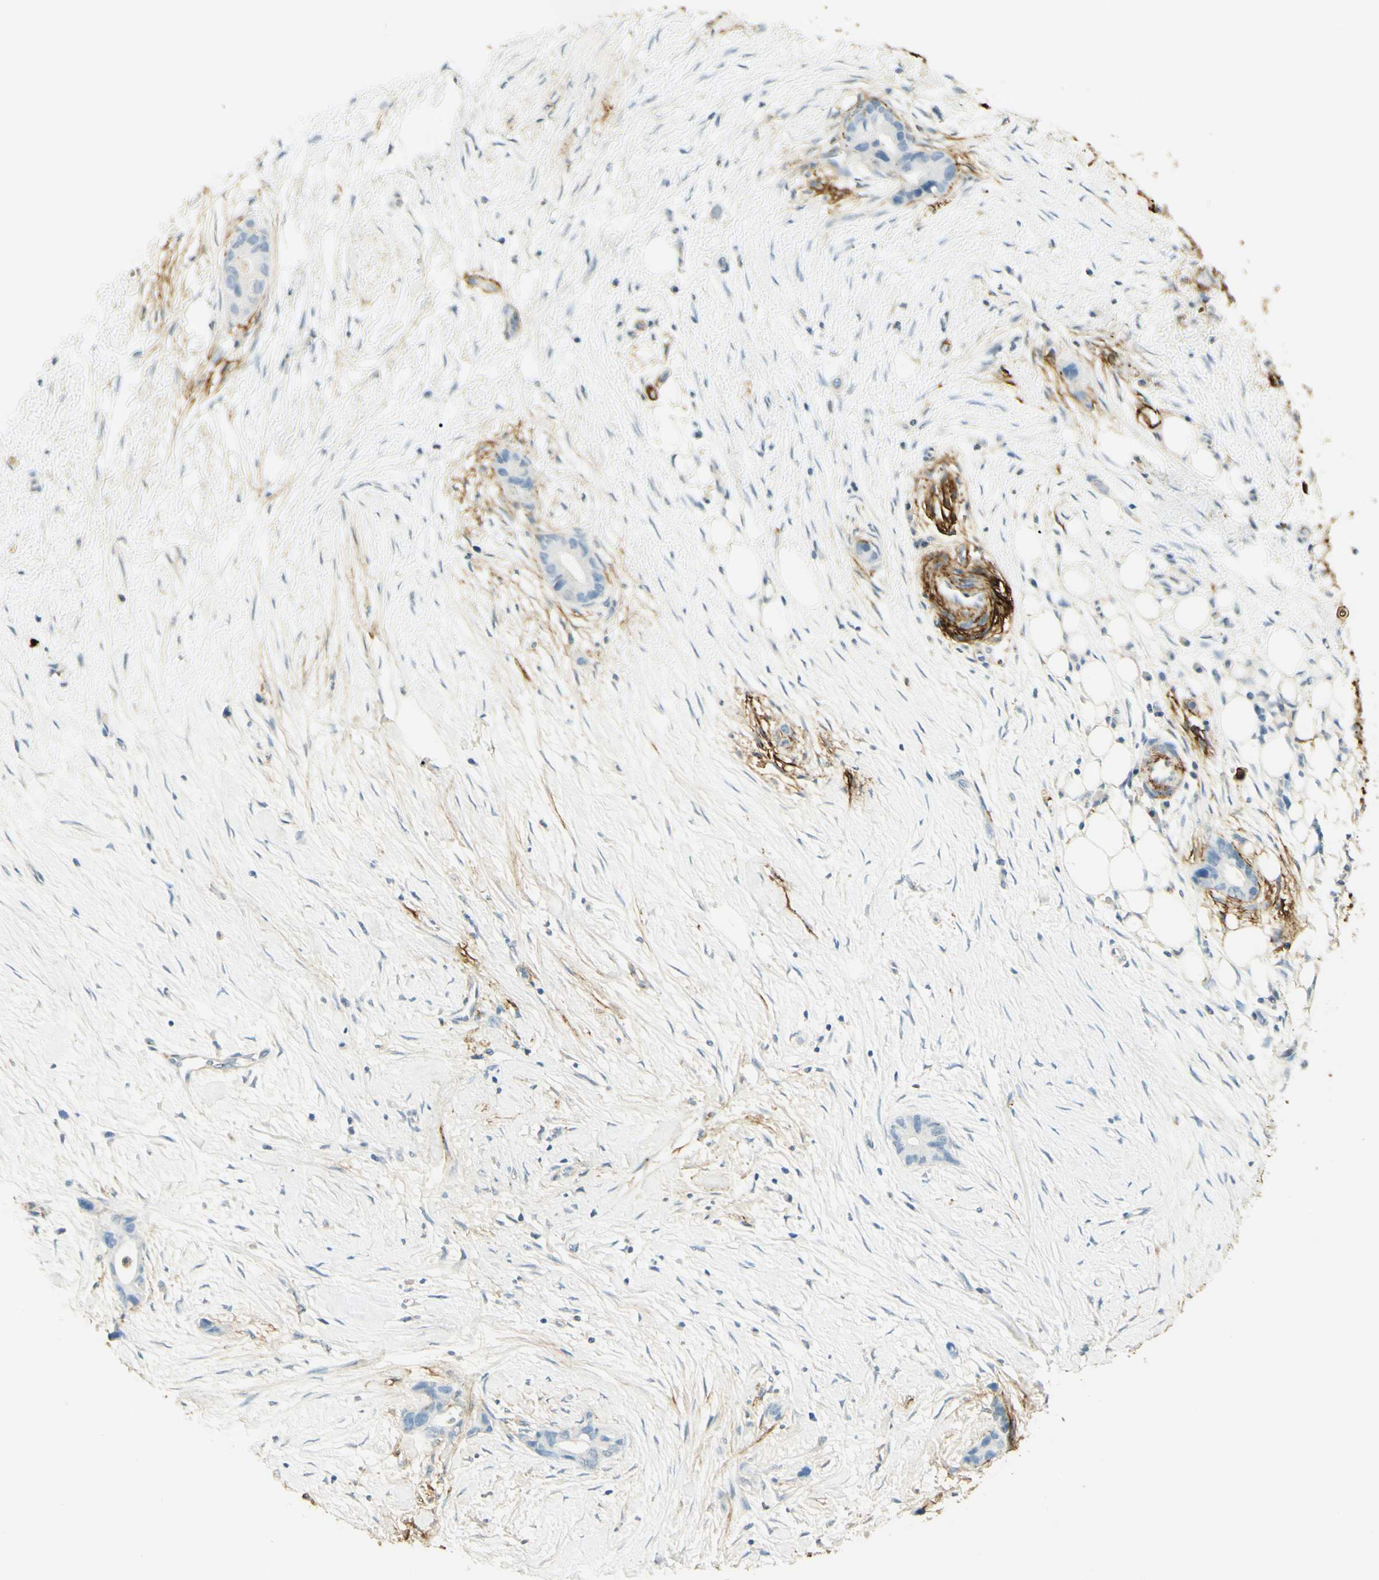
{"staining": {"intensity": "negative", "quantity": "none", "location": "none"}, "tissue": "liver cancer", "cell_type": "Tumor cells", "image_type": "cancer", "snomed": [{"axis": "morphology", "description": "Cholangiocarcinoma"}, {"axis": "topography", "description": "Liver"}], "caption": "Tumor cells are negative for brown protein staining in cholangiocarcinoma (liver). (Immunohistochemistry, brightfield microscopy, high magnification).", "gene": "TNN", "patient": {"sex": "female", "age": 55}}